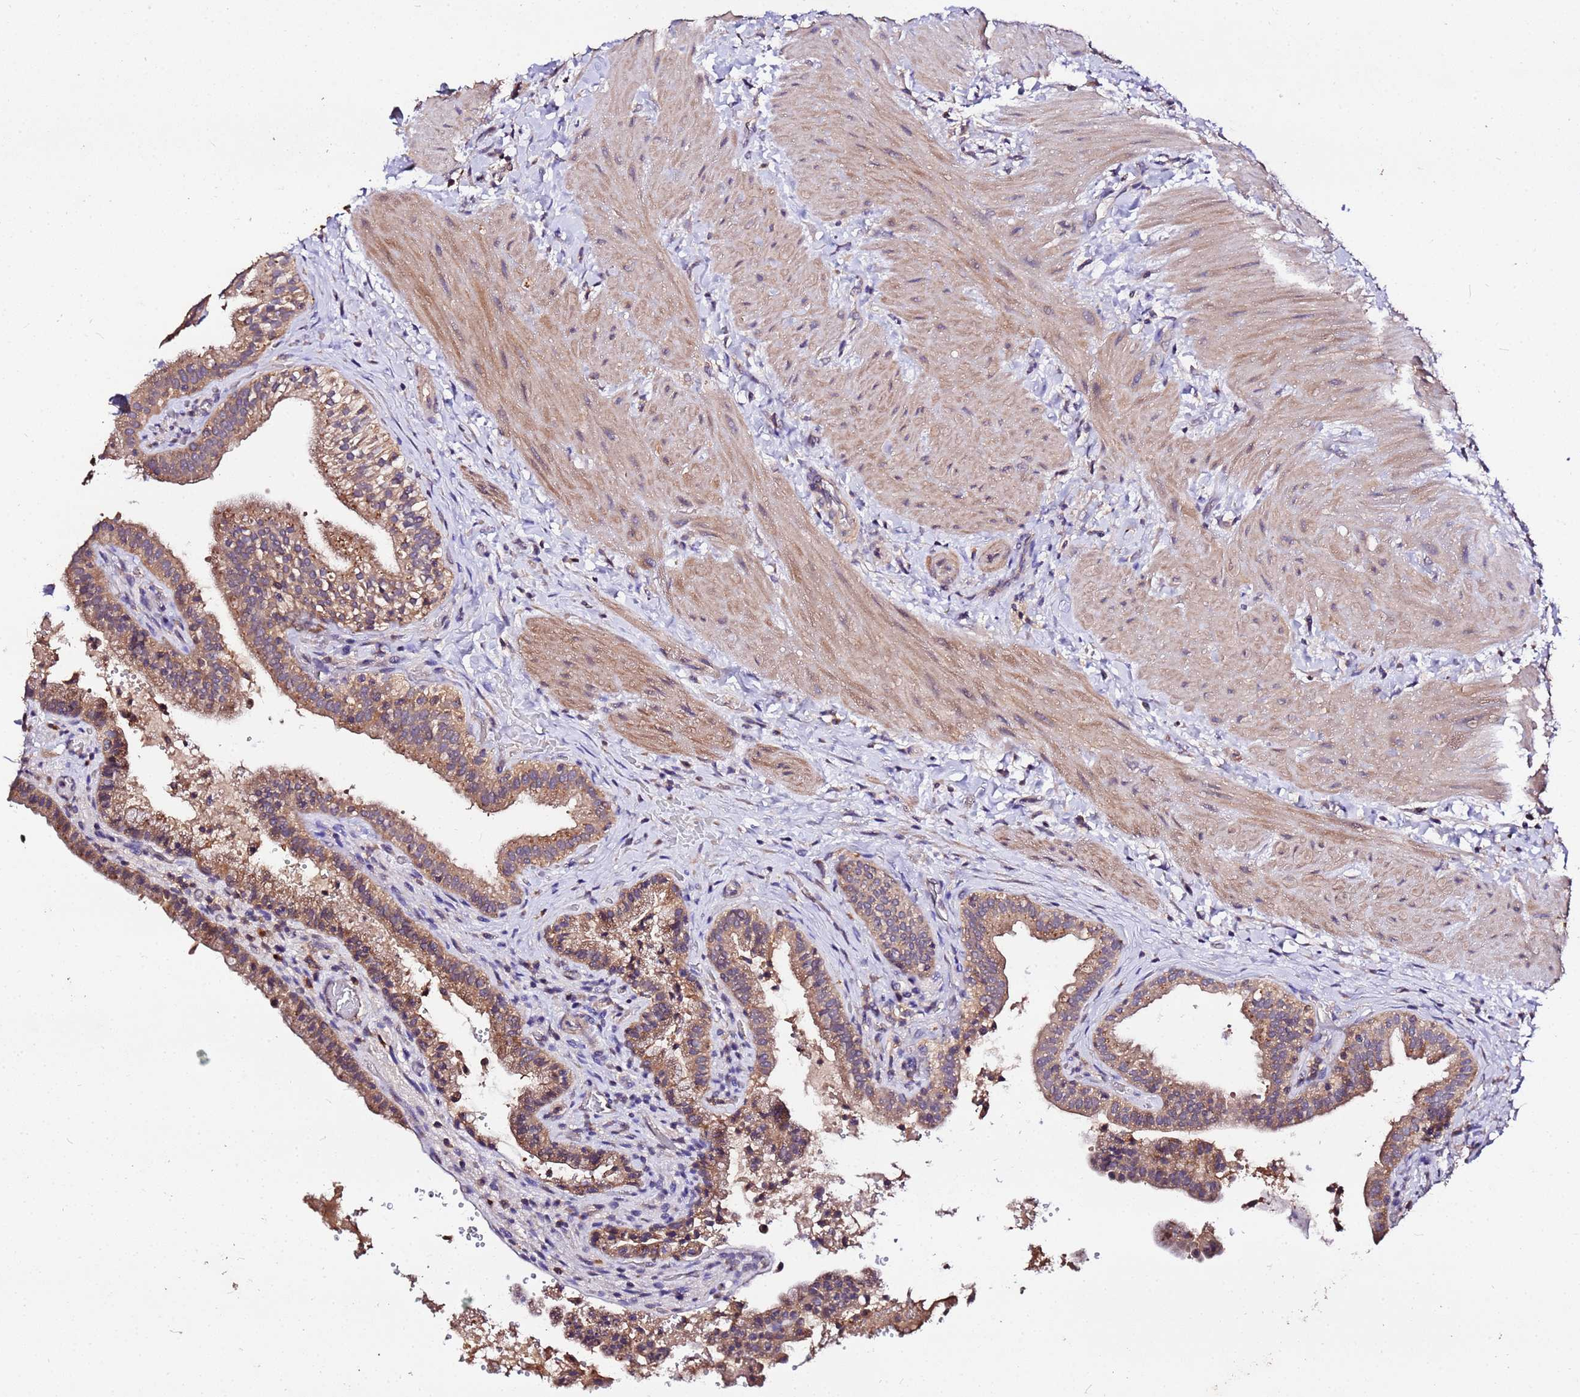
{"staining": {"intensity": "moderate", "quantity": ">75%", "location": "cytoplasmic/membranous"}, "tissue": "gallbladder", "cell_type": "Glandular cells", "image_type": "normal", "snomed": [{"axis": "morphology", "description": "Normal tissue, NOS"}, {"axis": "topography", "description": "Gallbladder"}], "caption": "Immunohistochemistry (IHC) (DAB) staining of unremarkable human gallbladder exhibits moderate cytoplasmic/membranous protein staining in approximately >75% of glandular cells. (Brightfield microscopy of DAB IHC at high magnification).", "gene": "MTERF1", "patient": {"sex": "male", "age": 24}}